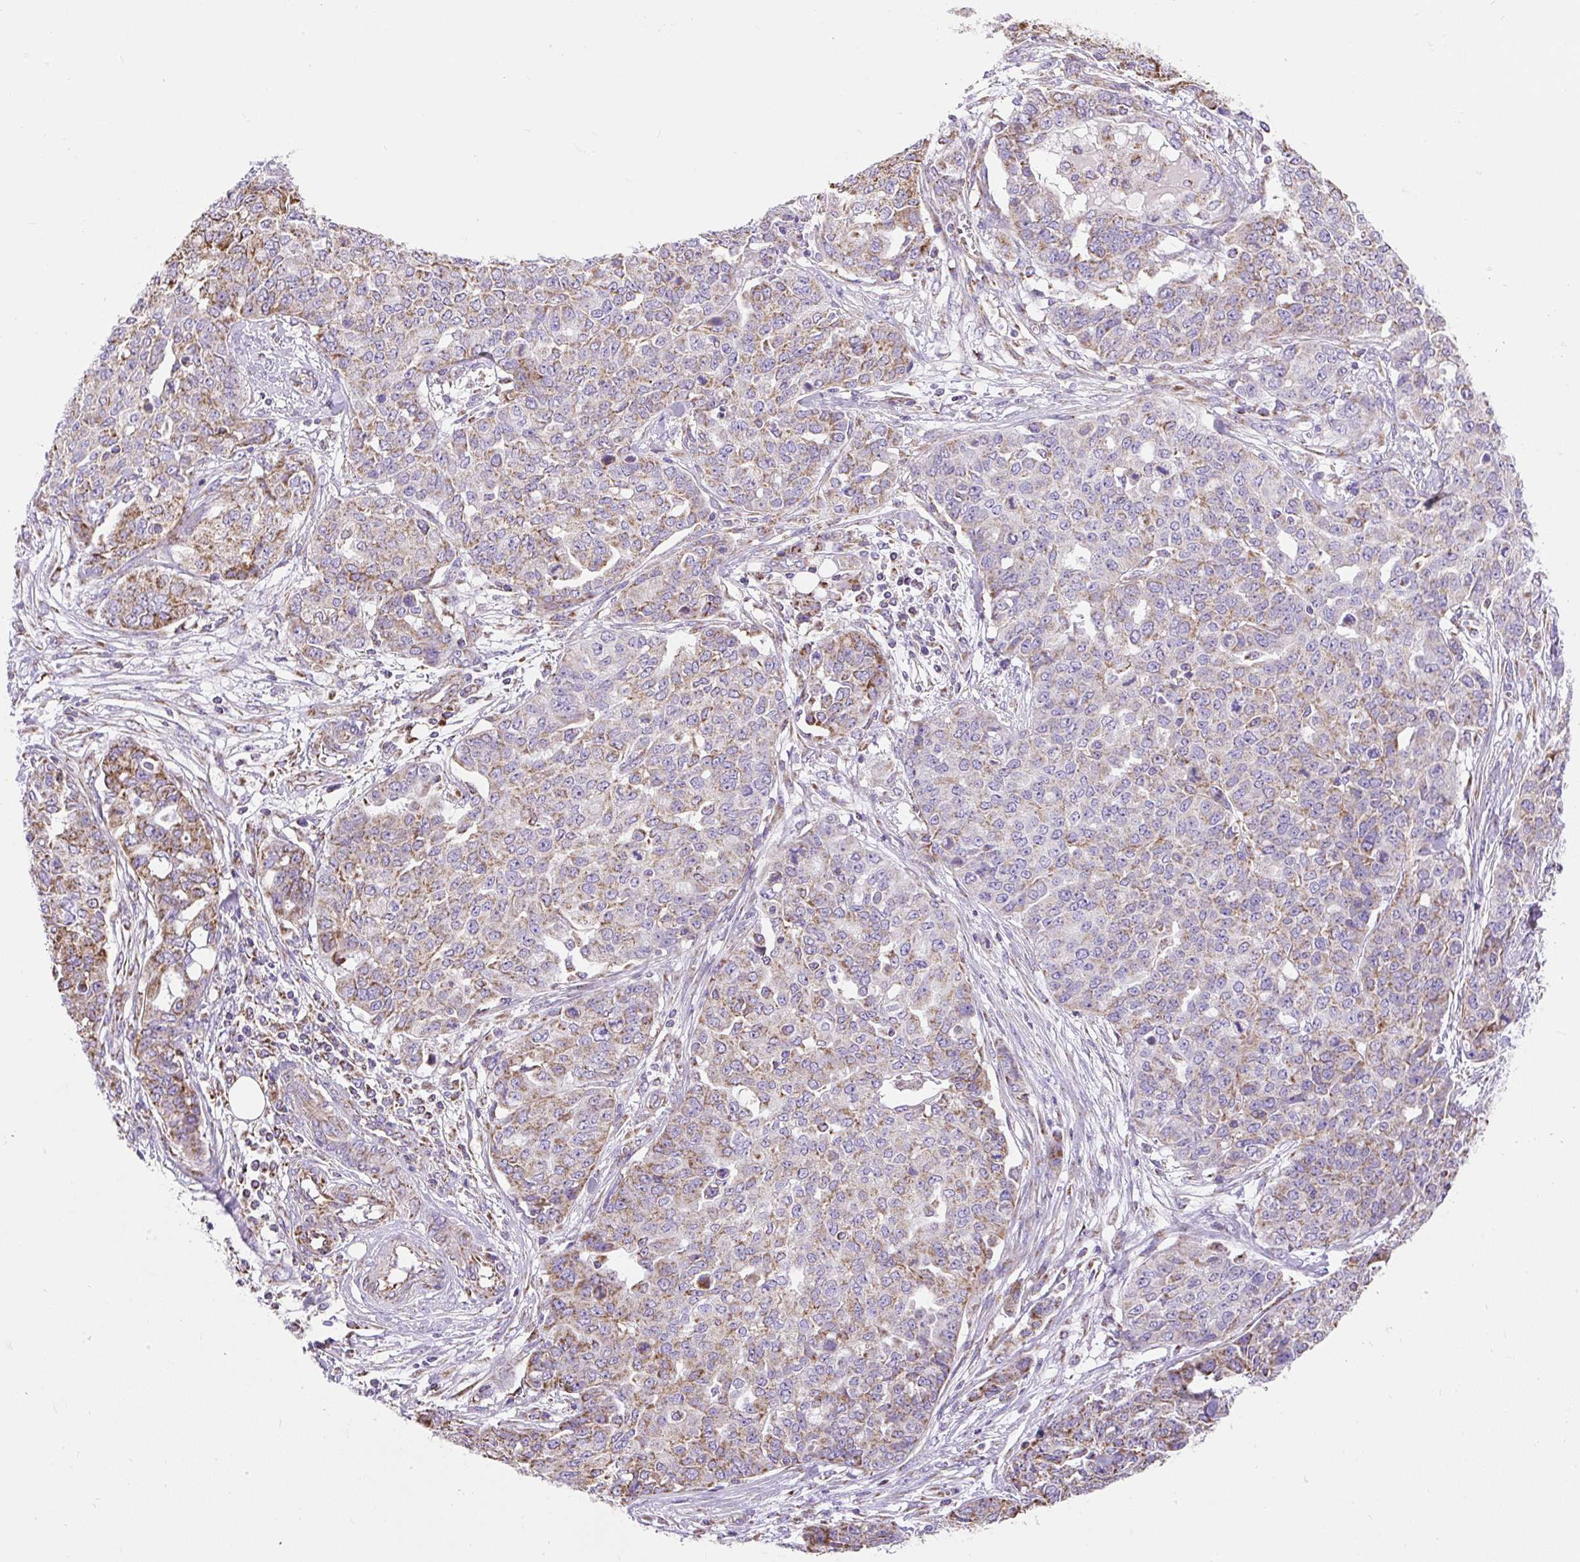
{"staining": {"intensity": "weak", "quantity": ">75%", "location": "cytoplasmic/membranous"}, "tissue": "ovarian cancer", "cell_type": "Tumor cells", "image_type": "cancer", "snomed": [{"axis": "morphology", "description": "Cystadenocarcinoma, serous, NOS"}, {"axis": "topography", "description": "Soft tissue"}, {"axis": "topography", "description": "Ovary"}], "caption": "Ovarian serous cystadenocarcinoma stained with a brown dye exhibits weak cytoplasmic/membranous positive positivity in about >75% of tumor cells.", "gene": "DAAM2", "patient": {"sex": "female", "age": 57}}